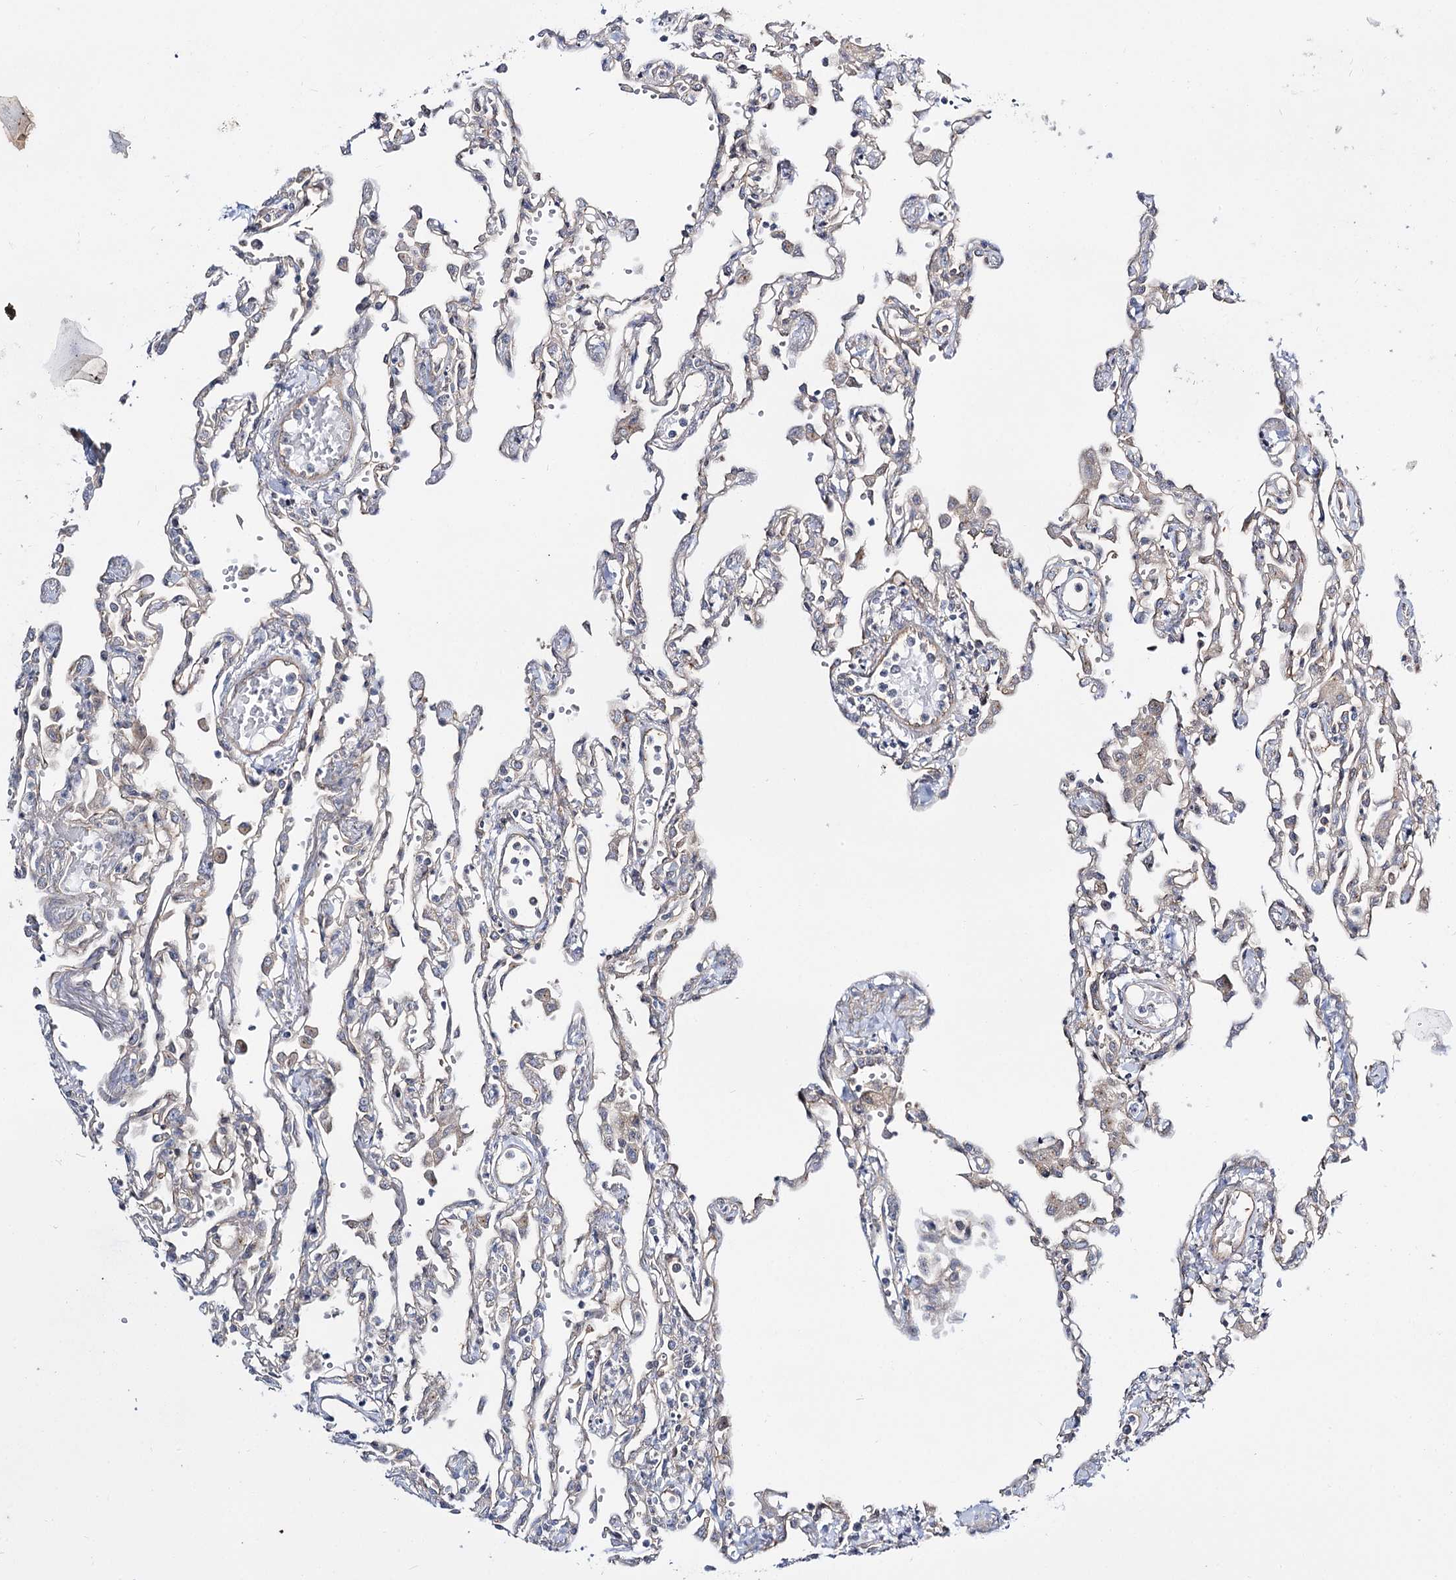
{"staining": {"intensity": "negative", "quantity": "none", "location": "none"}, "tissue": "lung", "cell_type": "Alveolar cells", "image_type": "normal", "snomed": [{"axis": "morphology", "description": "Normal tissue, NOS"}, {"axis": "topography", "description": "Bronchus"}, {"axis": "topography", "description": "Lung"}], "caption": "Immunohistochemical staining of unremarkable lung displays no significant staining in alveolar cells.", "gene": "C11orf80", "patient": {"sex": "female", "age": 49}}